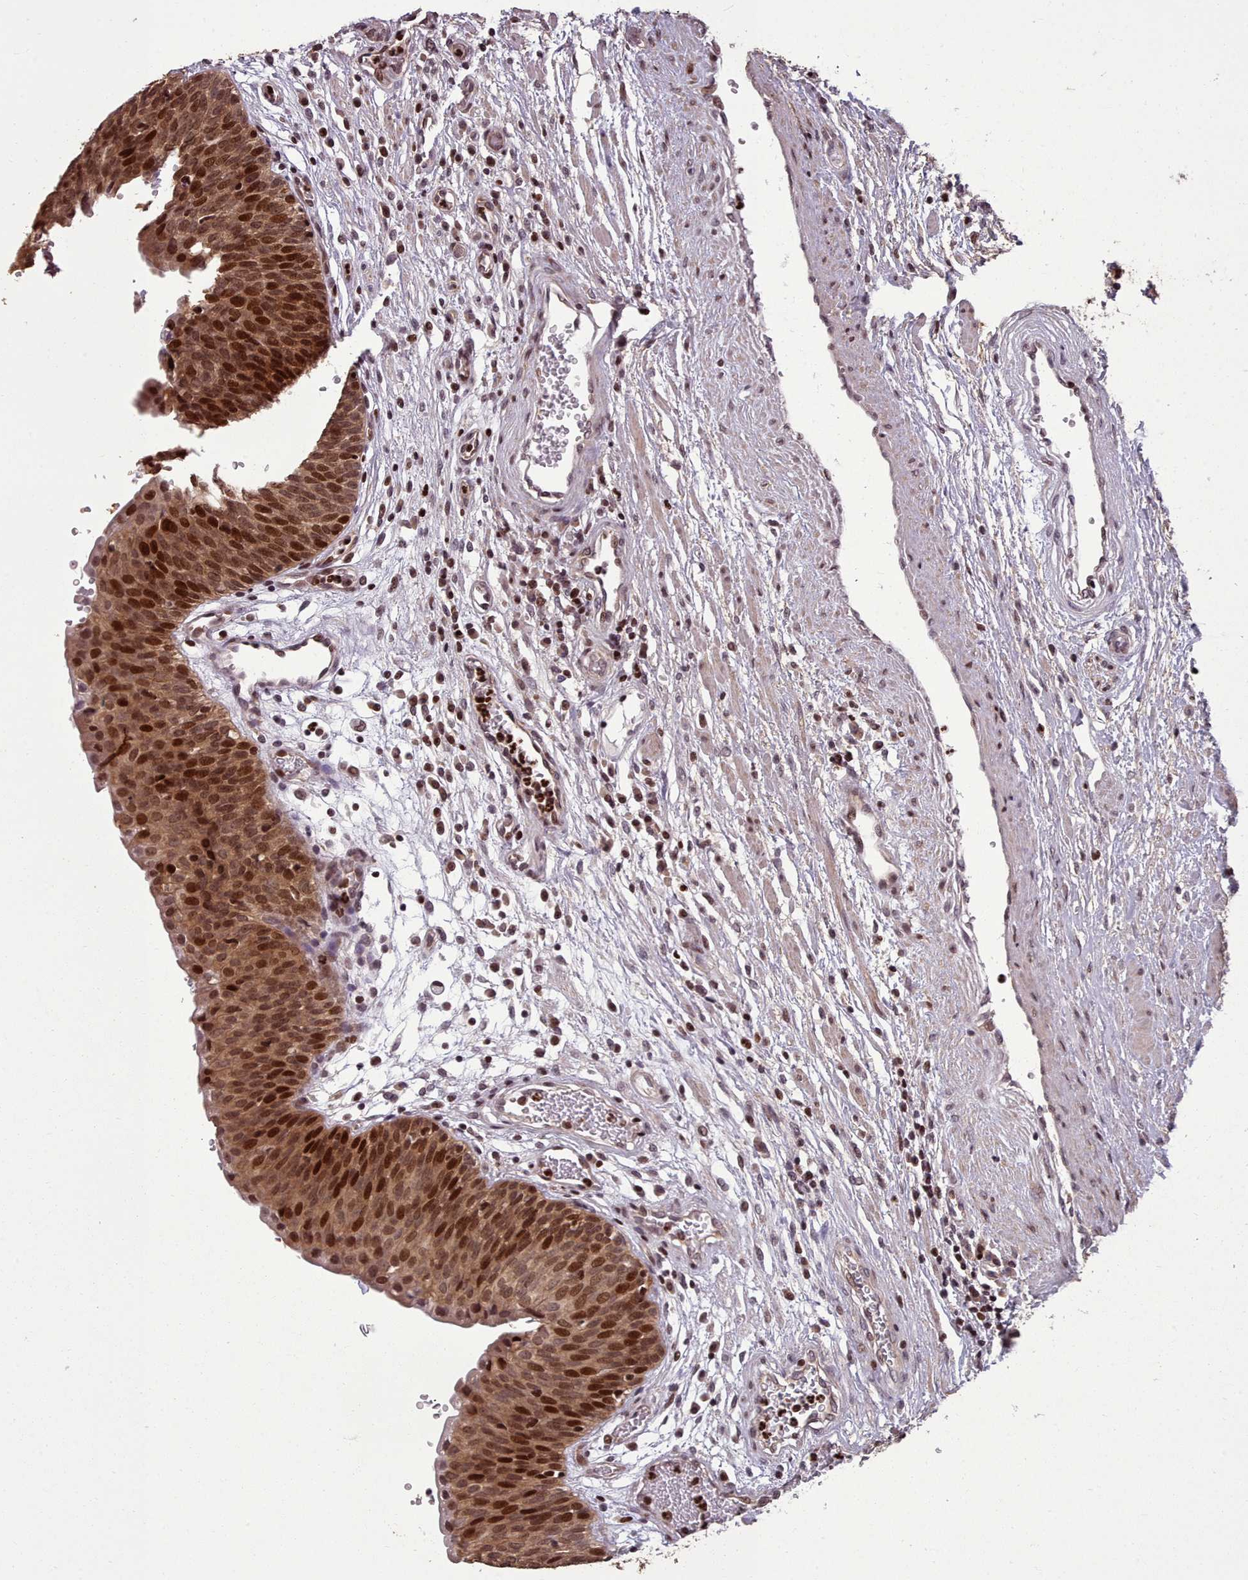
{"staining": {"intensity": "strong", "quantity": ">75%", "location": "cytoplasmic/membranous,nuclear"}, "tissue": "urinary bladder", "cell_type": "Urothelial cells", "image_type": "normal", "snomed": [{"axis": "morphology", "description": "Normal tissue, NOS"}, {"axis": "topography", "description": "Urinary bladder"}], "caption": "Immunohistochemistry (IHC) (DAB (3,3'-diaminobenzidine)) staining of benign human urinary bladder shows strong cytoplasmic/membranous,nuclear protein expression in about >75% of urothelial cells.", "gene": "ENSA", "patient": {"sex": "male", "age": 55}}